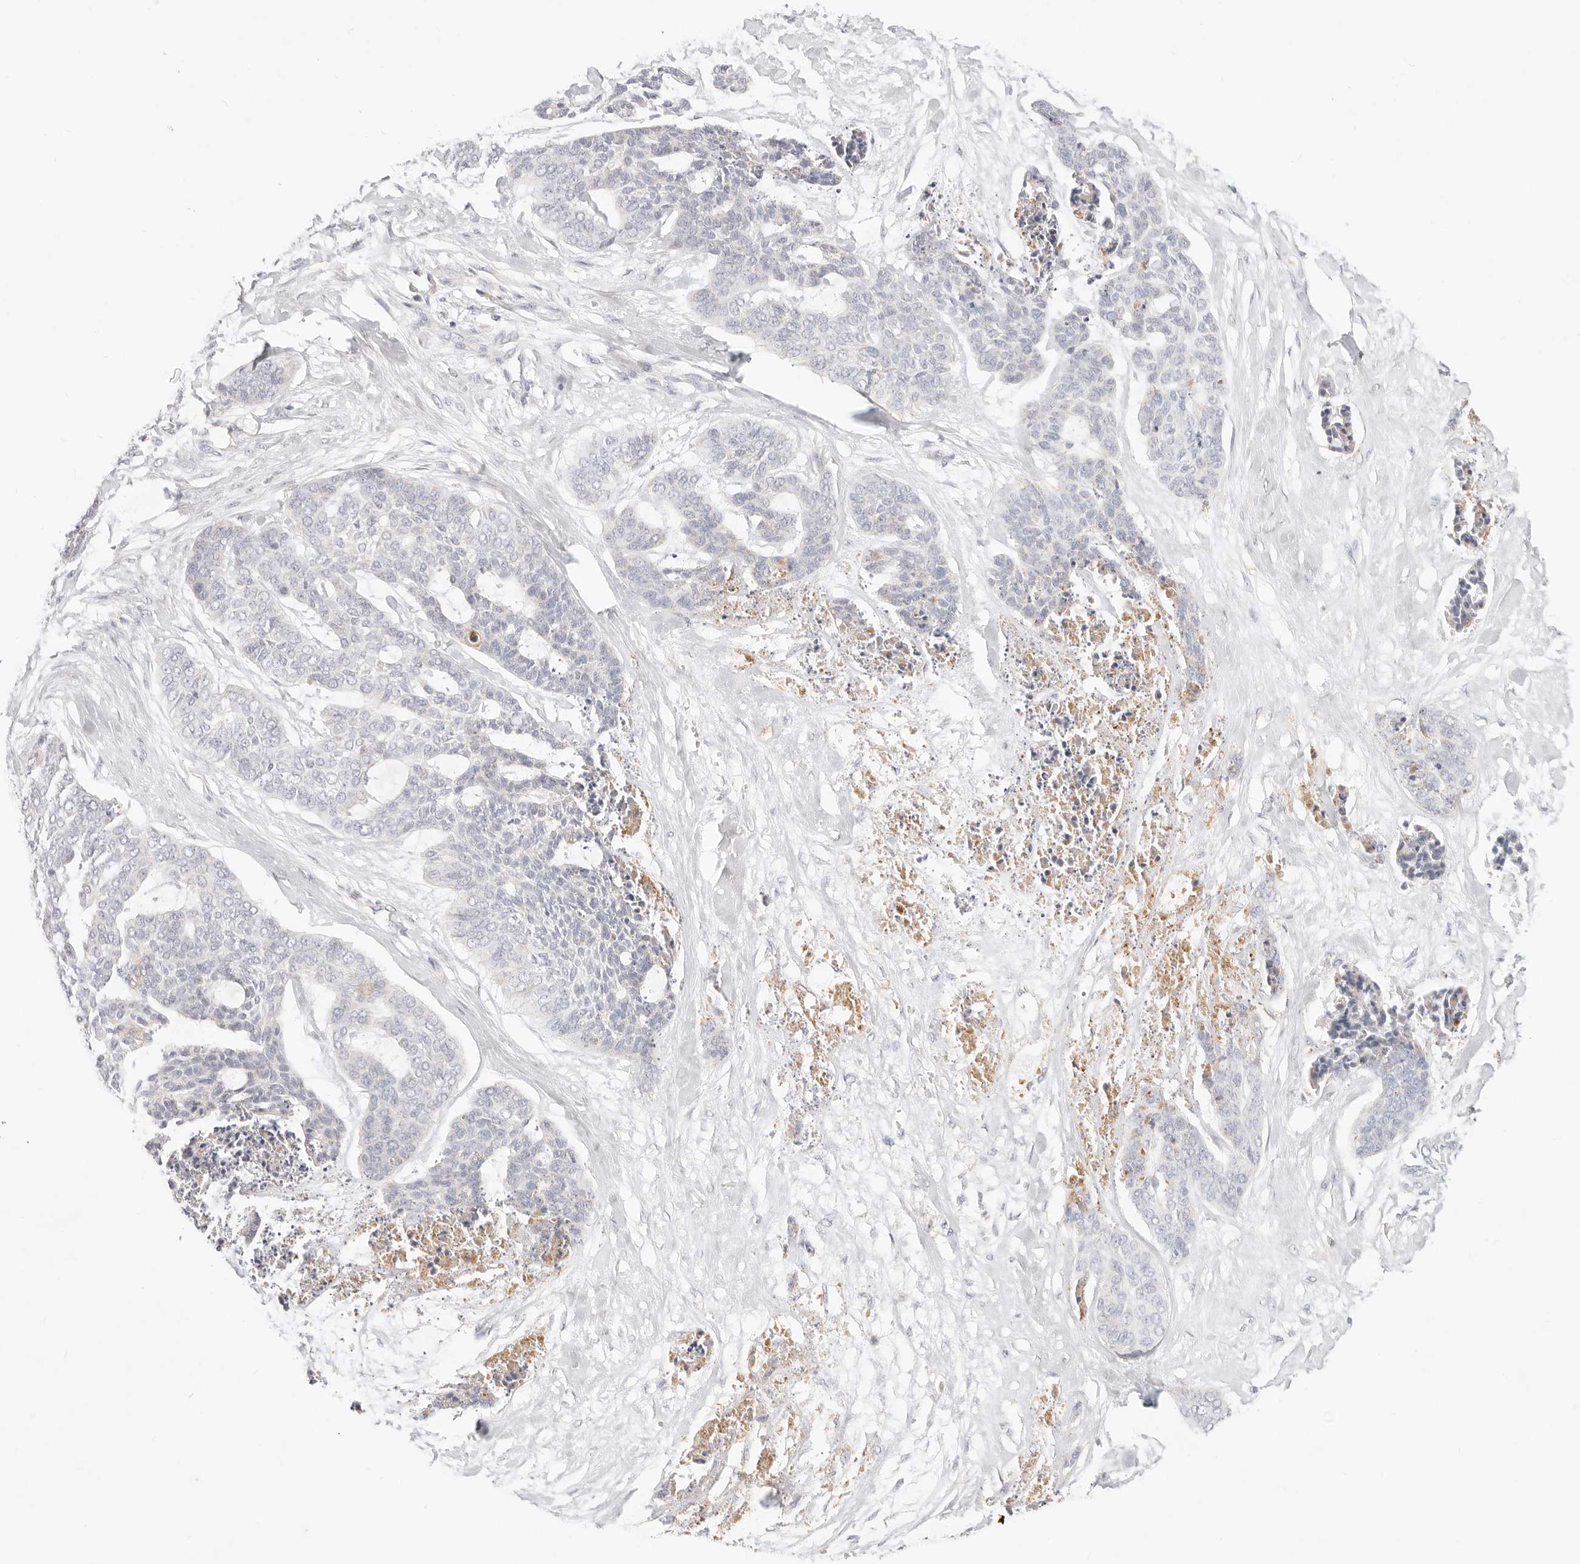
{"staining": {"intensity": "negative", "quantity": "none", "location": "none"}, "tissue": "skin cancer", "cell_type": "Tumor cells", "image_type": "cancer", "snomed": [{"axis": "morphology", "description": "Basal cell carcinoma"}, {"axis": "topography", "description": "Skin"}], "caption": "This photomicrograph is of skin cancer stained with immunohistochemistry to label a protein in brown with the nuclei are counter-stained blue. There is no expression in tumor cells.", "gene": "ACOX1", "patient": {"sex": "female", "age": 64}}